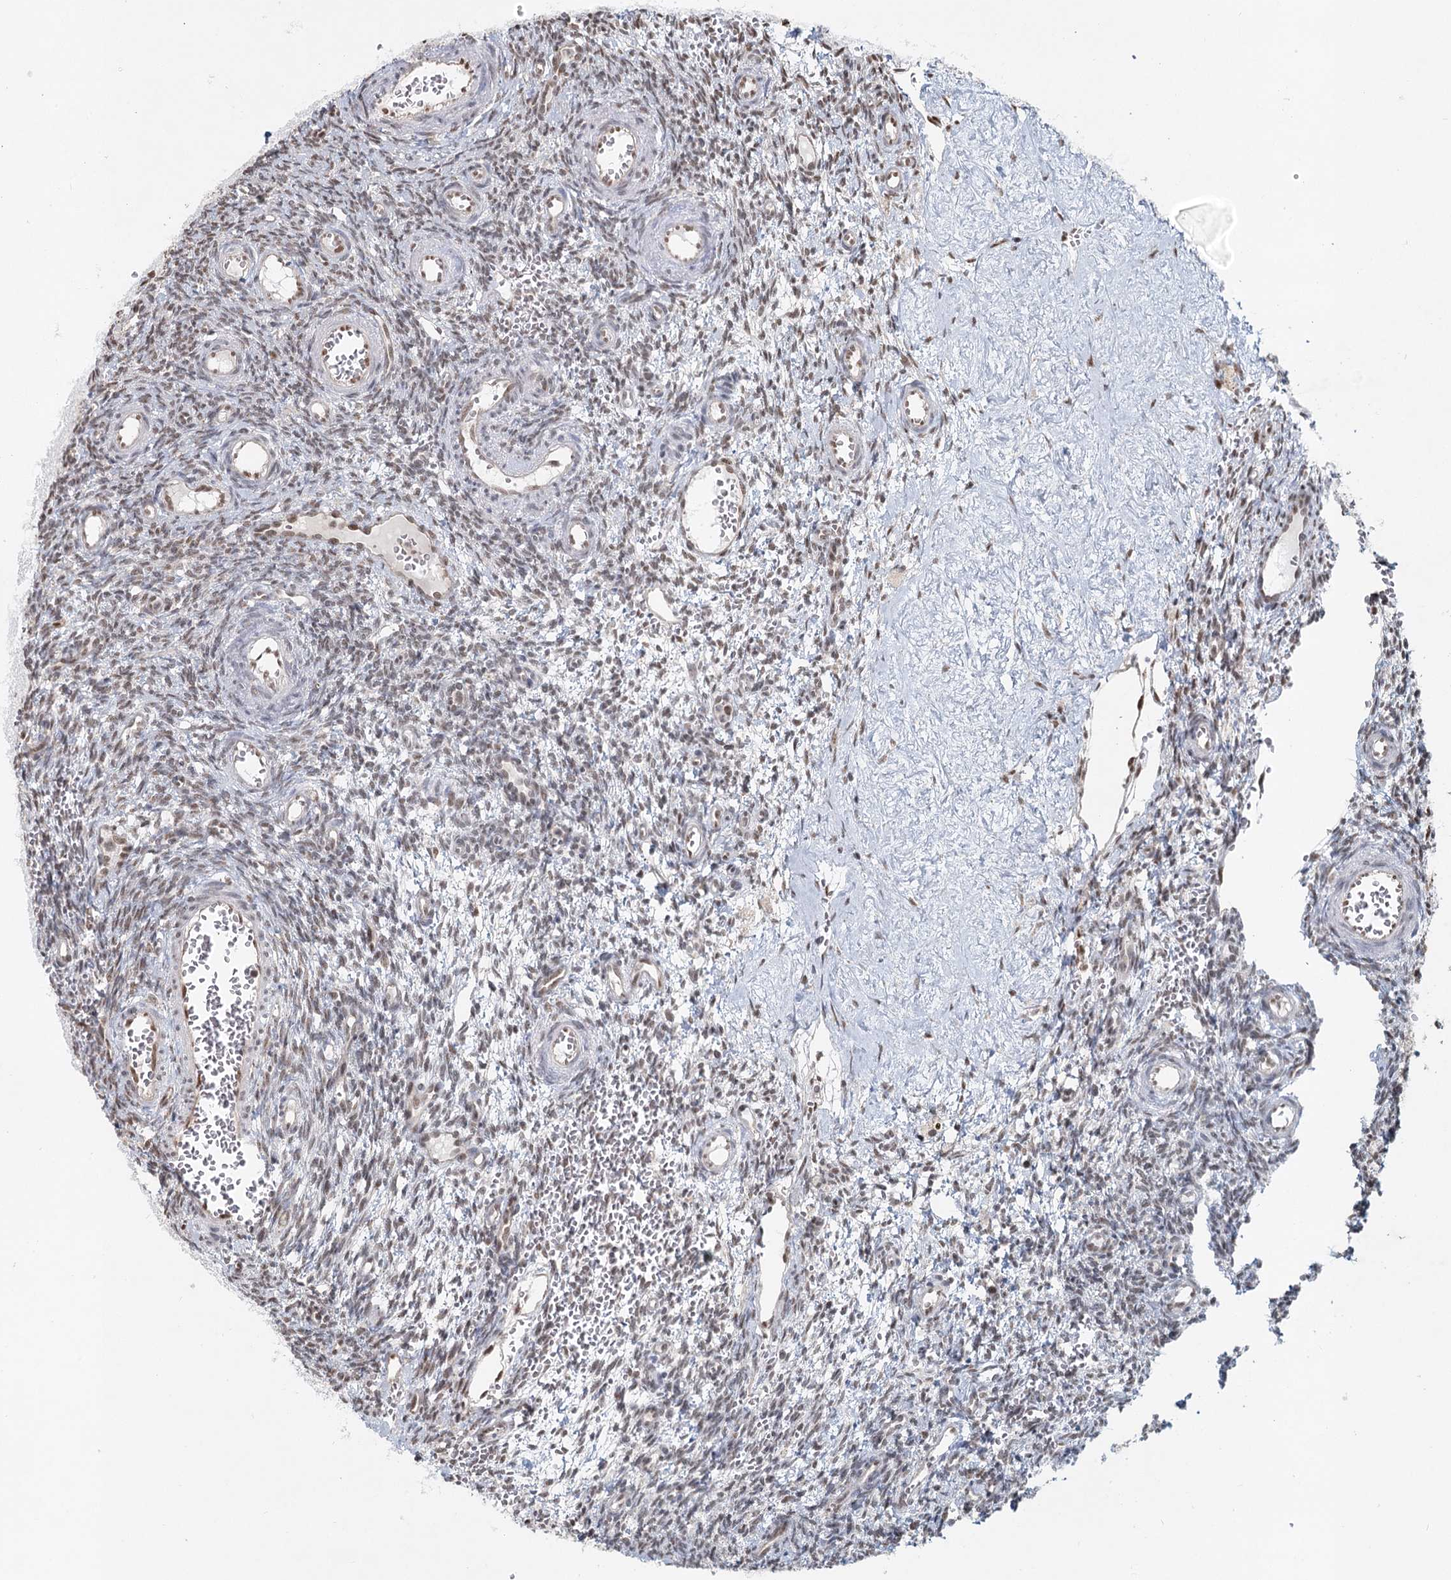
{"staining": {"intensity": "moderate", "quantity": "25%-75%", "location": "nuclear"}, "tissue": "ovary", "cell_type": "Ovarian stroma cells", "image_type": "normal", "snomed": [{"axis": "morphology", "description": "Normal tissue, NOS"}, {"axis": "topography", "description": "Ovary"}], "caption": "About 25%-75% of ovarian stroma cells in normal ovary demonstrate moderate nuclear protein staining as visualized by brown immunohistochemical staining.", "gene": "GPALPP1", "patient": {"sex": "female", "age": 39}}